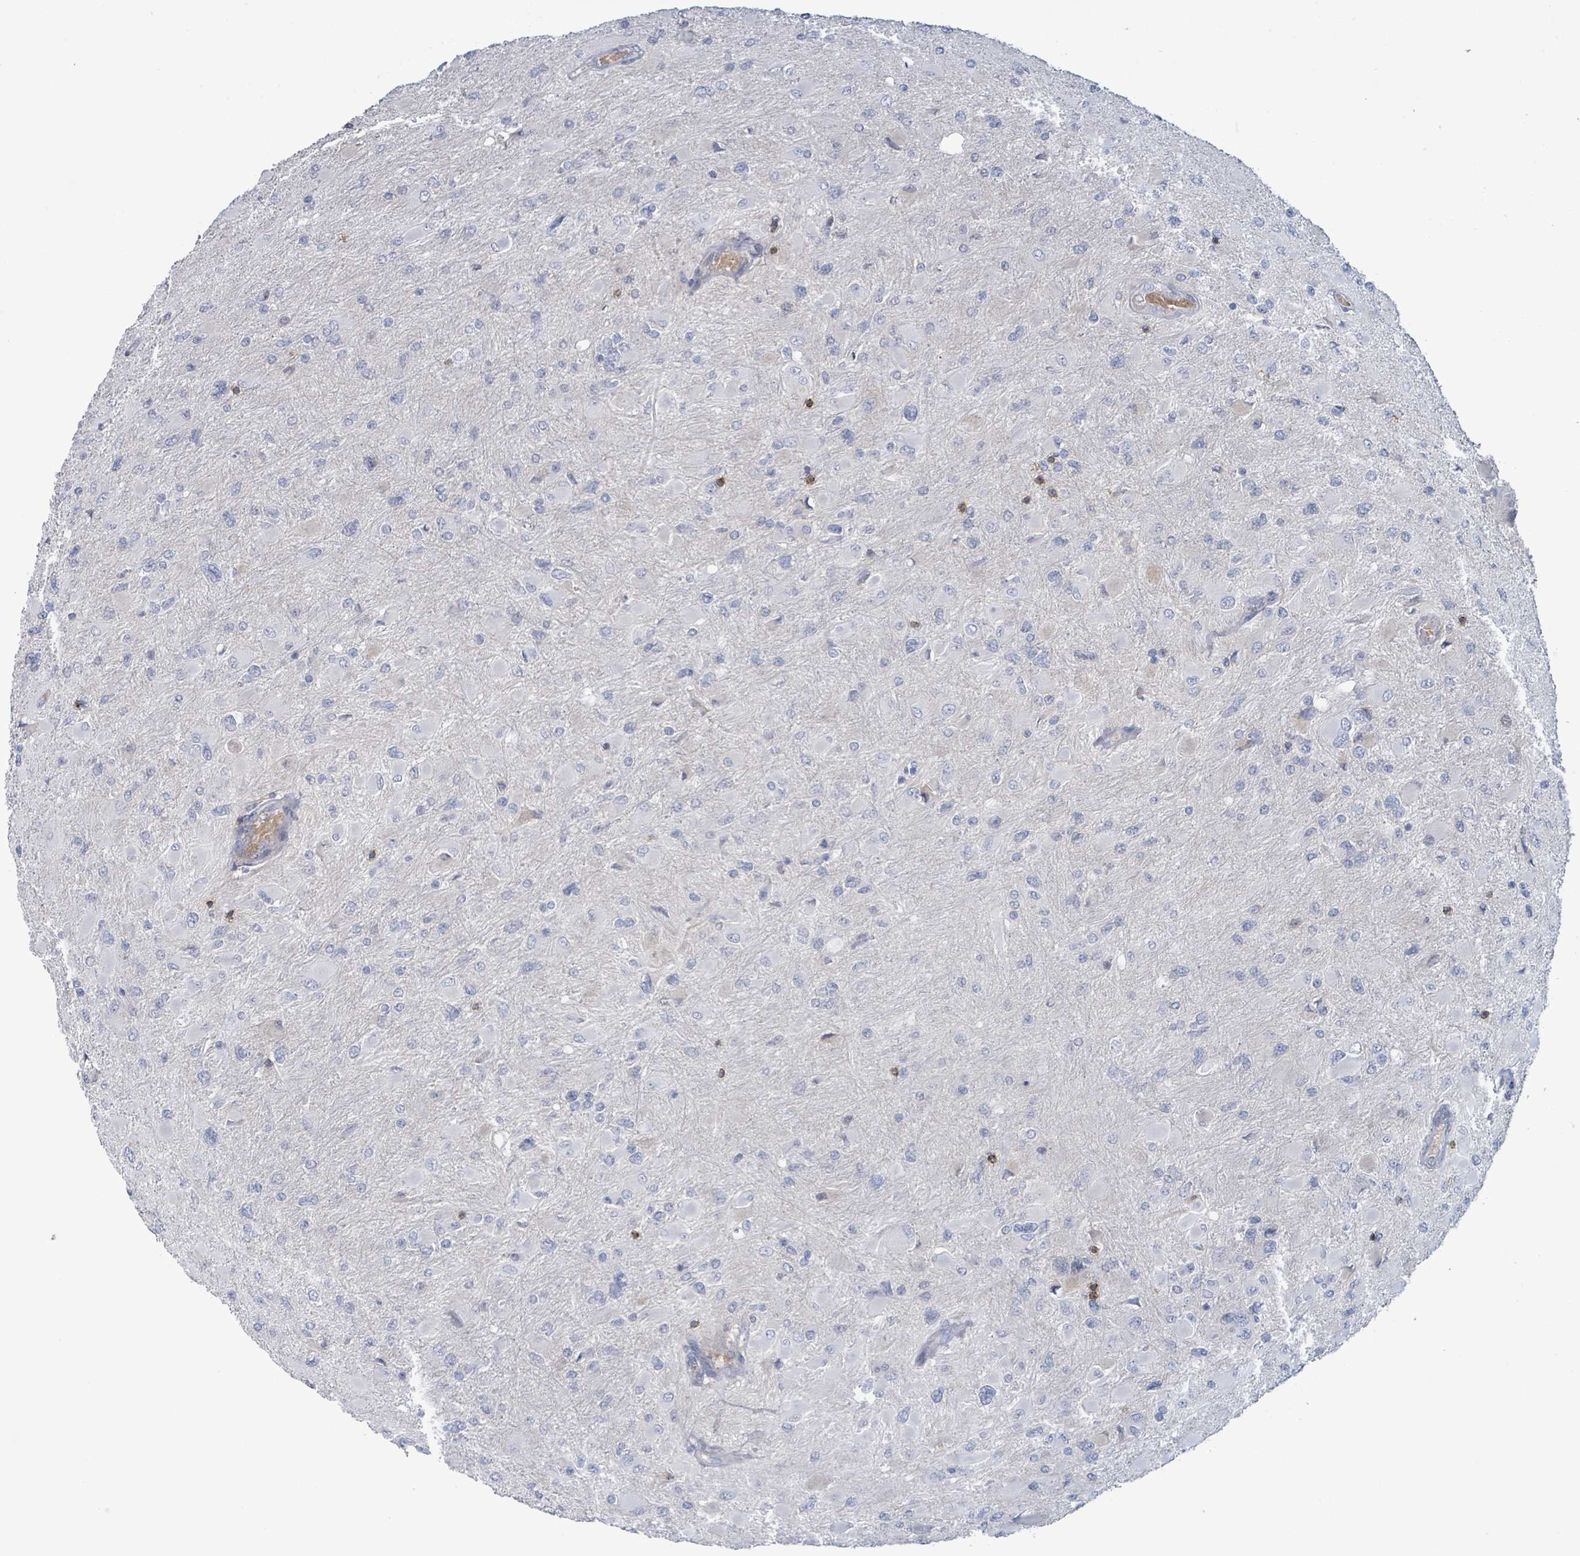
{"staining": {"intensity": "negative", "quantity": "none", "location": "none"}, "tissue": "glioma", "cell_type": "Tumor cells", "image_type": "cancer", "snomed": [{"axis": "morphology", "description": "Glioma, malignant, High grade"}, {"axis": "topography", "description": "Cerebral cortex"}], "caption": "There is no significant staining in tumor cells of malignant glioma (high-grade). The staining was performed using DAB (3,3'-diaminobenzidine) to visualize the protein expression in brown, while the nuclei were stained in blue with hematoxylin (Magnification: 20x).", "gene": "TNFRSF14", "patient": {"sex": "female", "age": 36}}